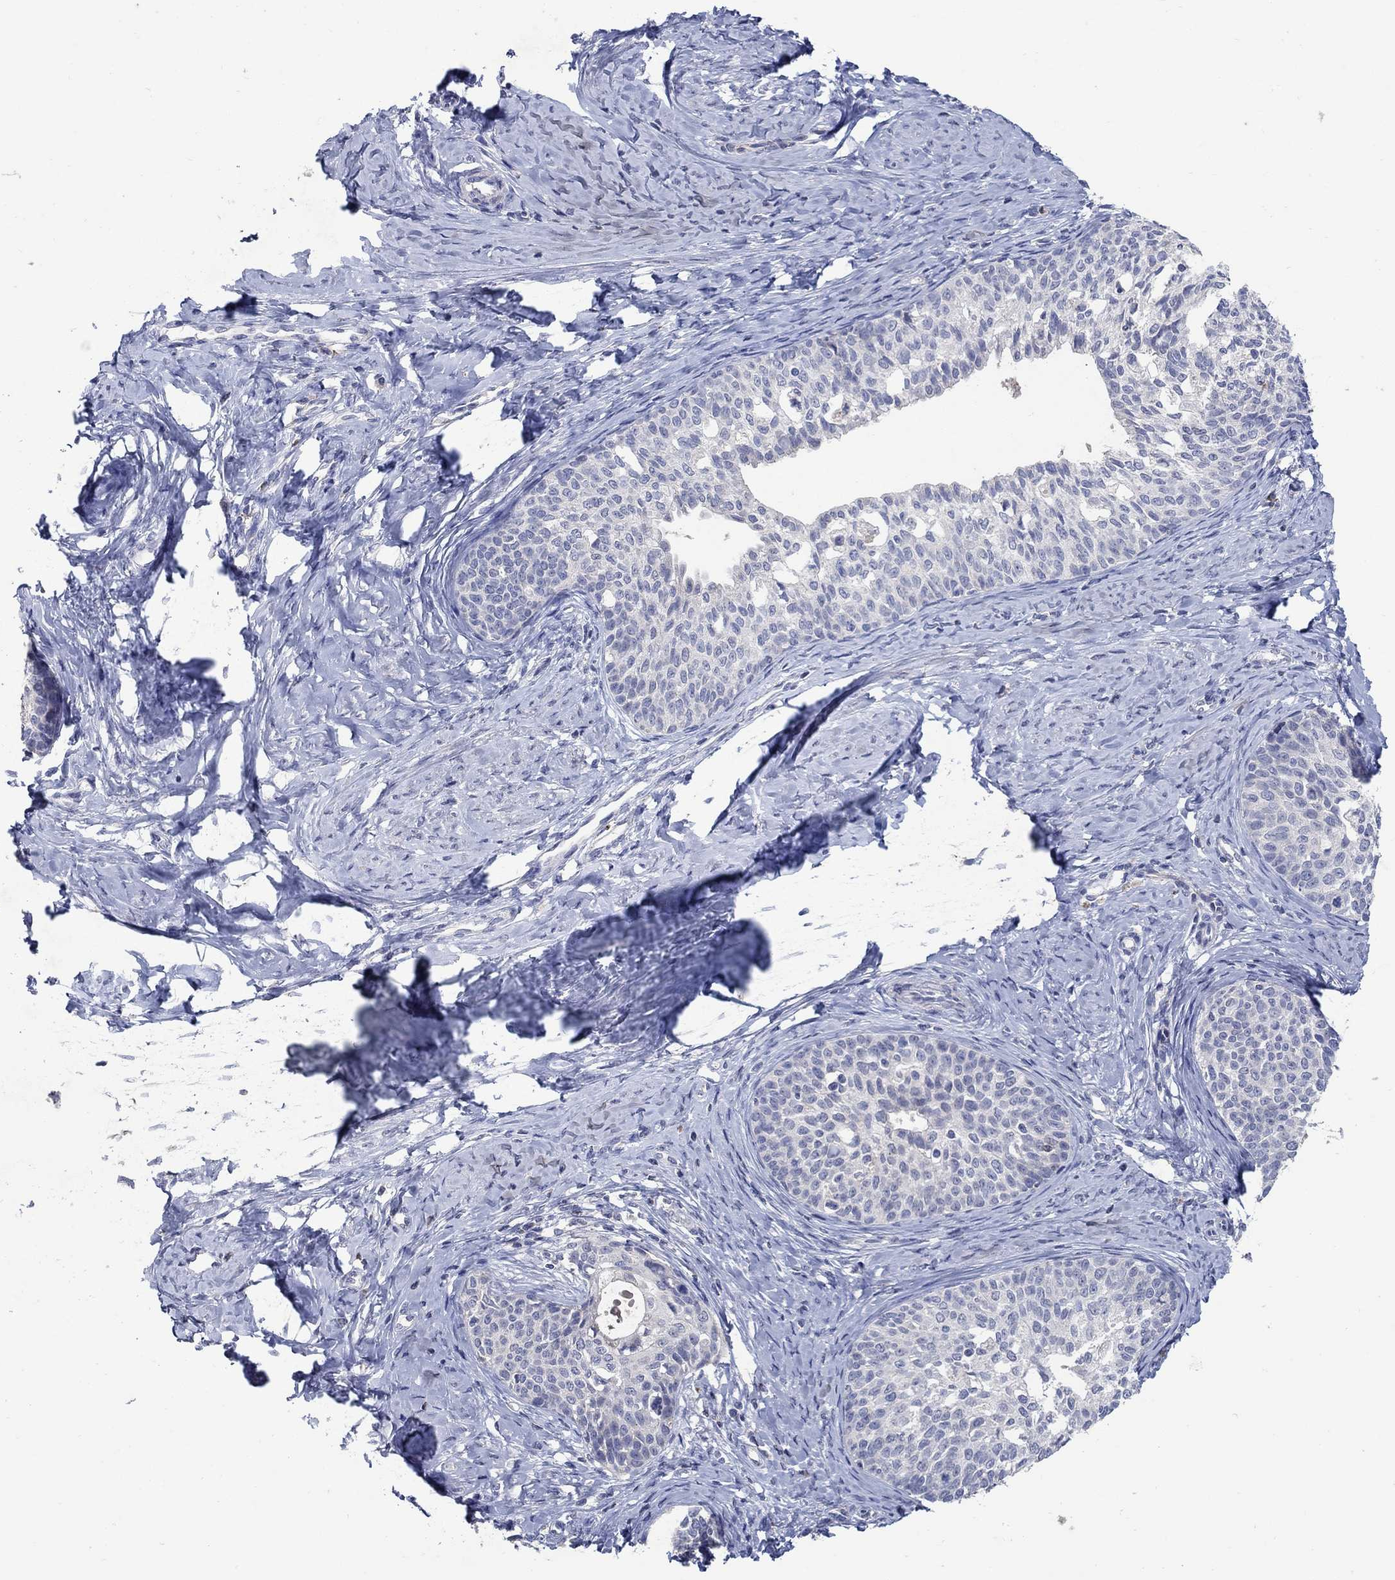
{"staining": {"intensity": "negative", "quantity": "none", "location": "none"}, "tissue": "cervical cancer", "cell_type": "Tumor cells", "image_type": "cancer", "snomed": [{"axis": "morphology", "description": "Squamous cell carcinoma, NOS"}, {"axis": "topography", "description": "Cervix"}], "caption": "Immunohistochemistry histopathology image of cervical cancer stained for a protein (brown), which shows no positivity in tumor cells.", "gene": "HMX2", "patient": {"sex": "female", "age": 51}}